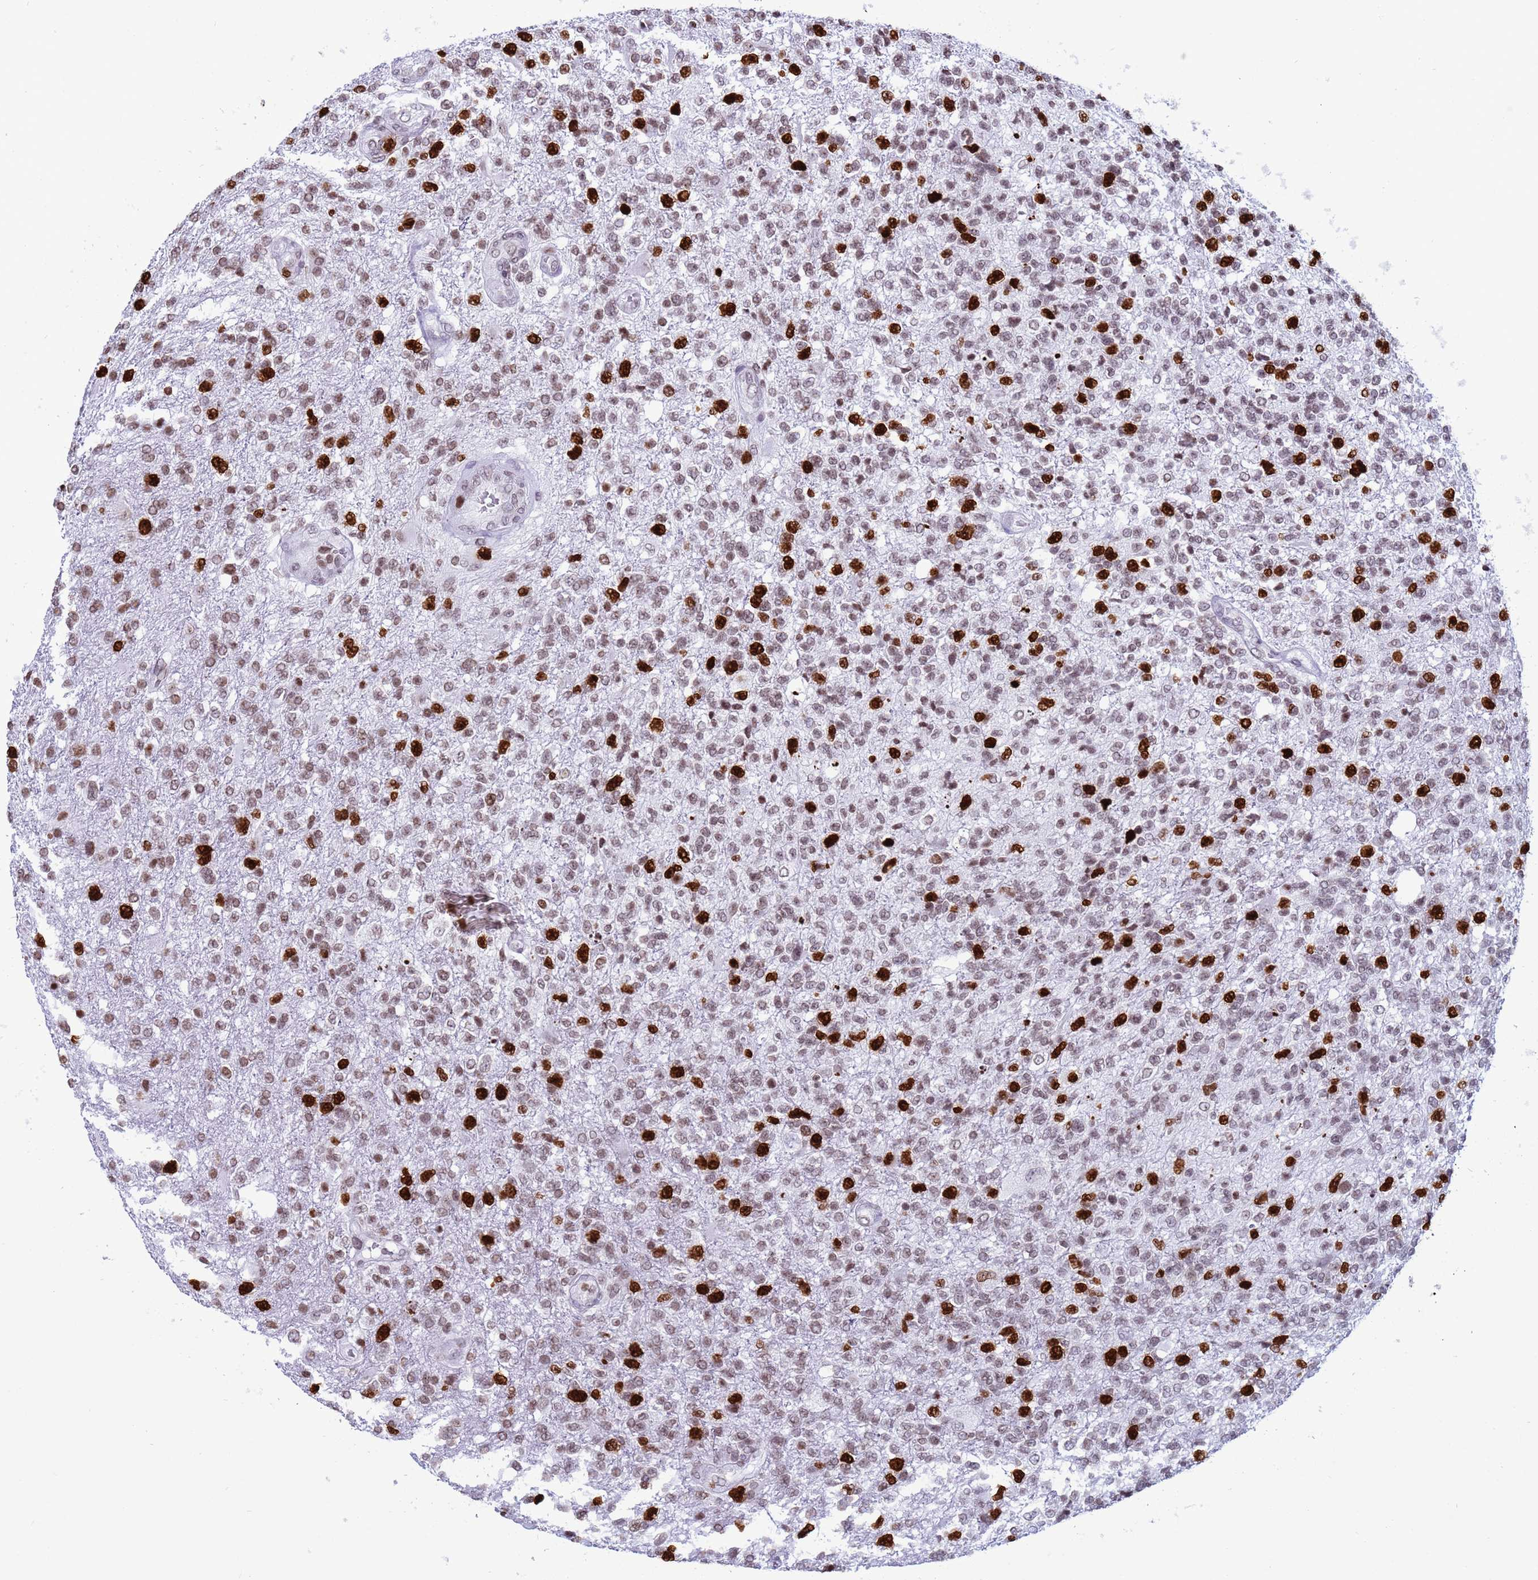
{"staining": {"intensity": "strong", "quantity": "25%-75%", "location": "nuclear"}, "tissue": "glioma", "cell_type": "Tumor cells", "image_type": "cancer", "snomed": [{"axis": "morphology", "description": "Glioma, malignant, High grade"}, {"axis": "topography", "description": "Brain"}], "caption": "IHC (DAB) staining of human glioma reveals strong nuclear protein positivity in about 25%-75% of tumor cells. (Brightfield microscopy of DAB IHC at high magnification).", "gene": "H4C8", "patient": {"sex": "male", "age": 56}}